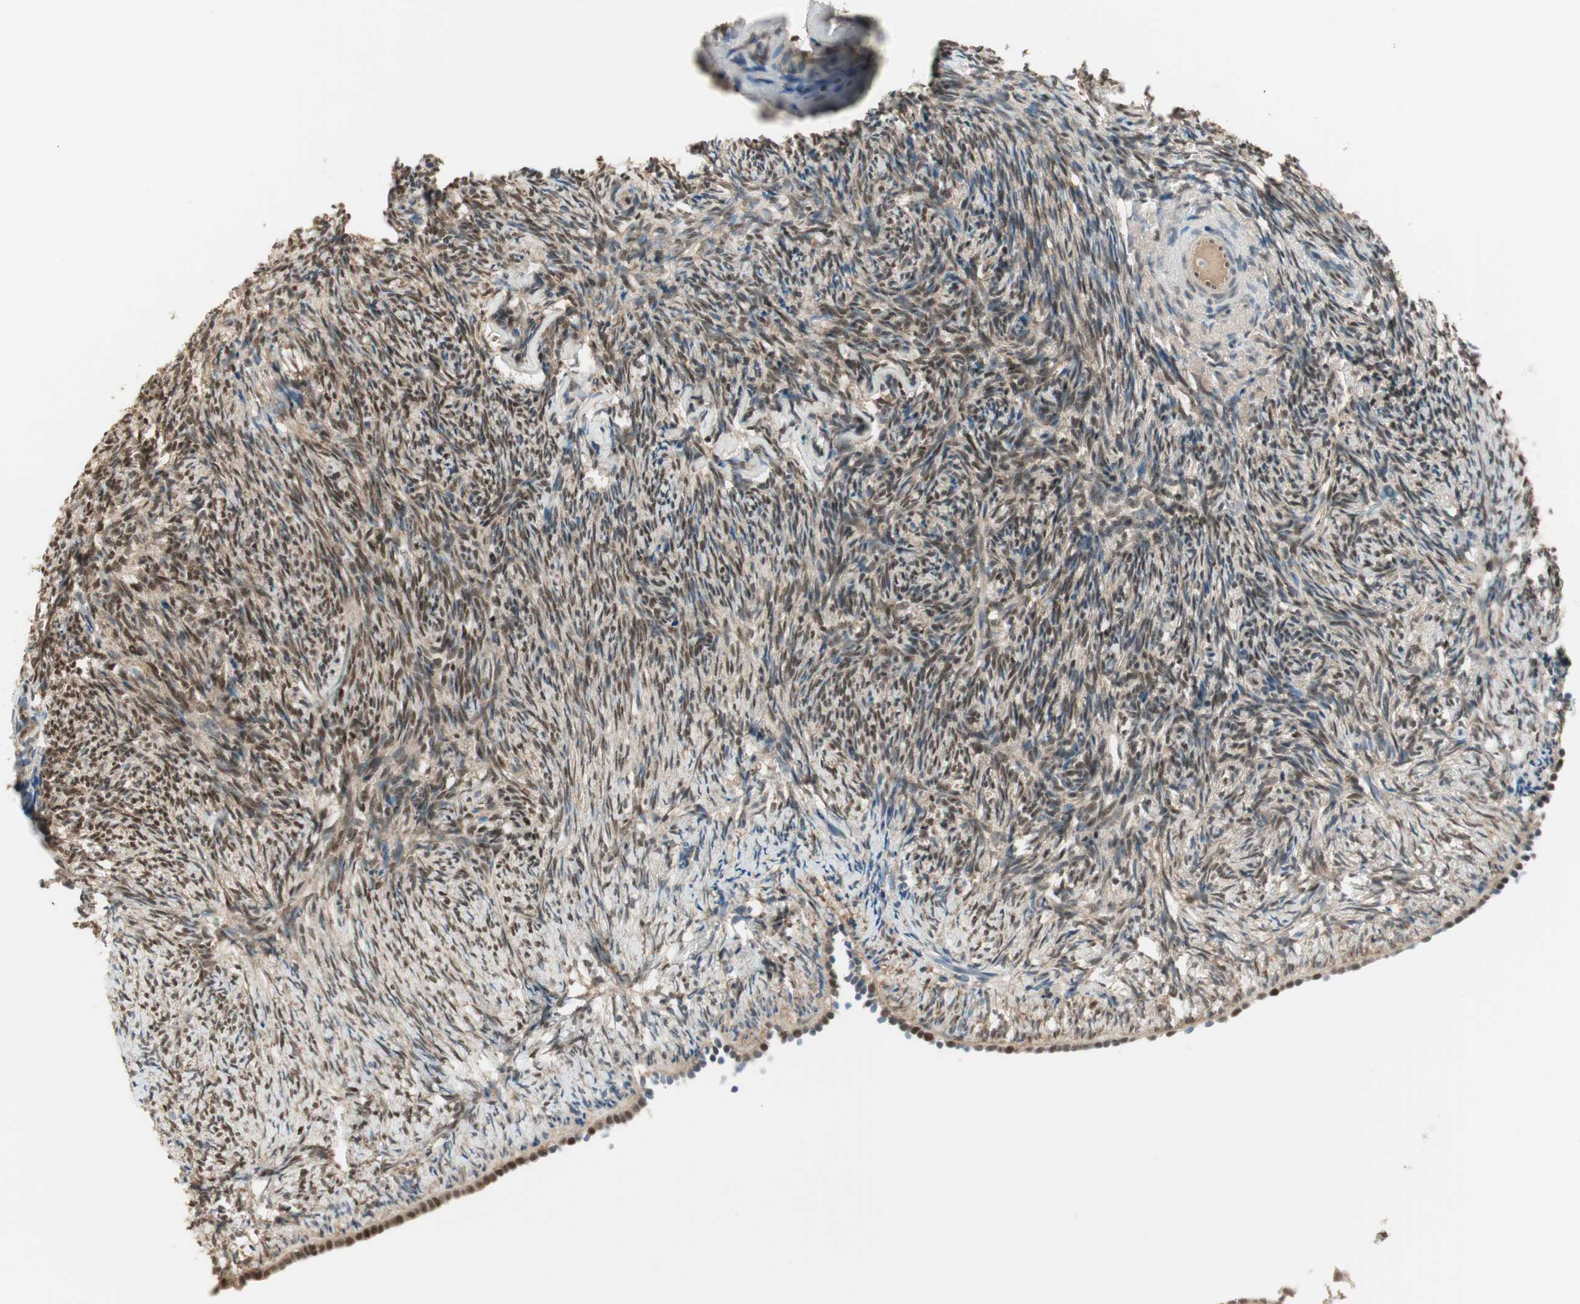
{"staining": {"intensity": "moderate", "quantity": "25%-75%", "location": "nuclear"}, "tissue": "ovary", "cell_type": "Ovarian stroma cells", "image_type": "normal", "snomed": [{"axis": "morphology", "description": "Normal tissue, NOS"}, {"axis": "topography", "description": "Ovary"}], "caption": "Immunohistochemical staining of benign human ovary reveals medium levels of moderate nuclear staining in approximately 25%-75% of ovarian stroma cells. Nuclei are stained in blue.", "gene": "LTA4H", "patient": {"sex": "female", "age": 60}}